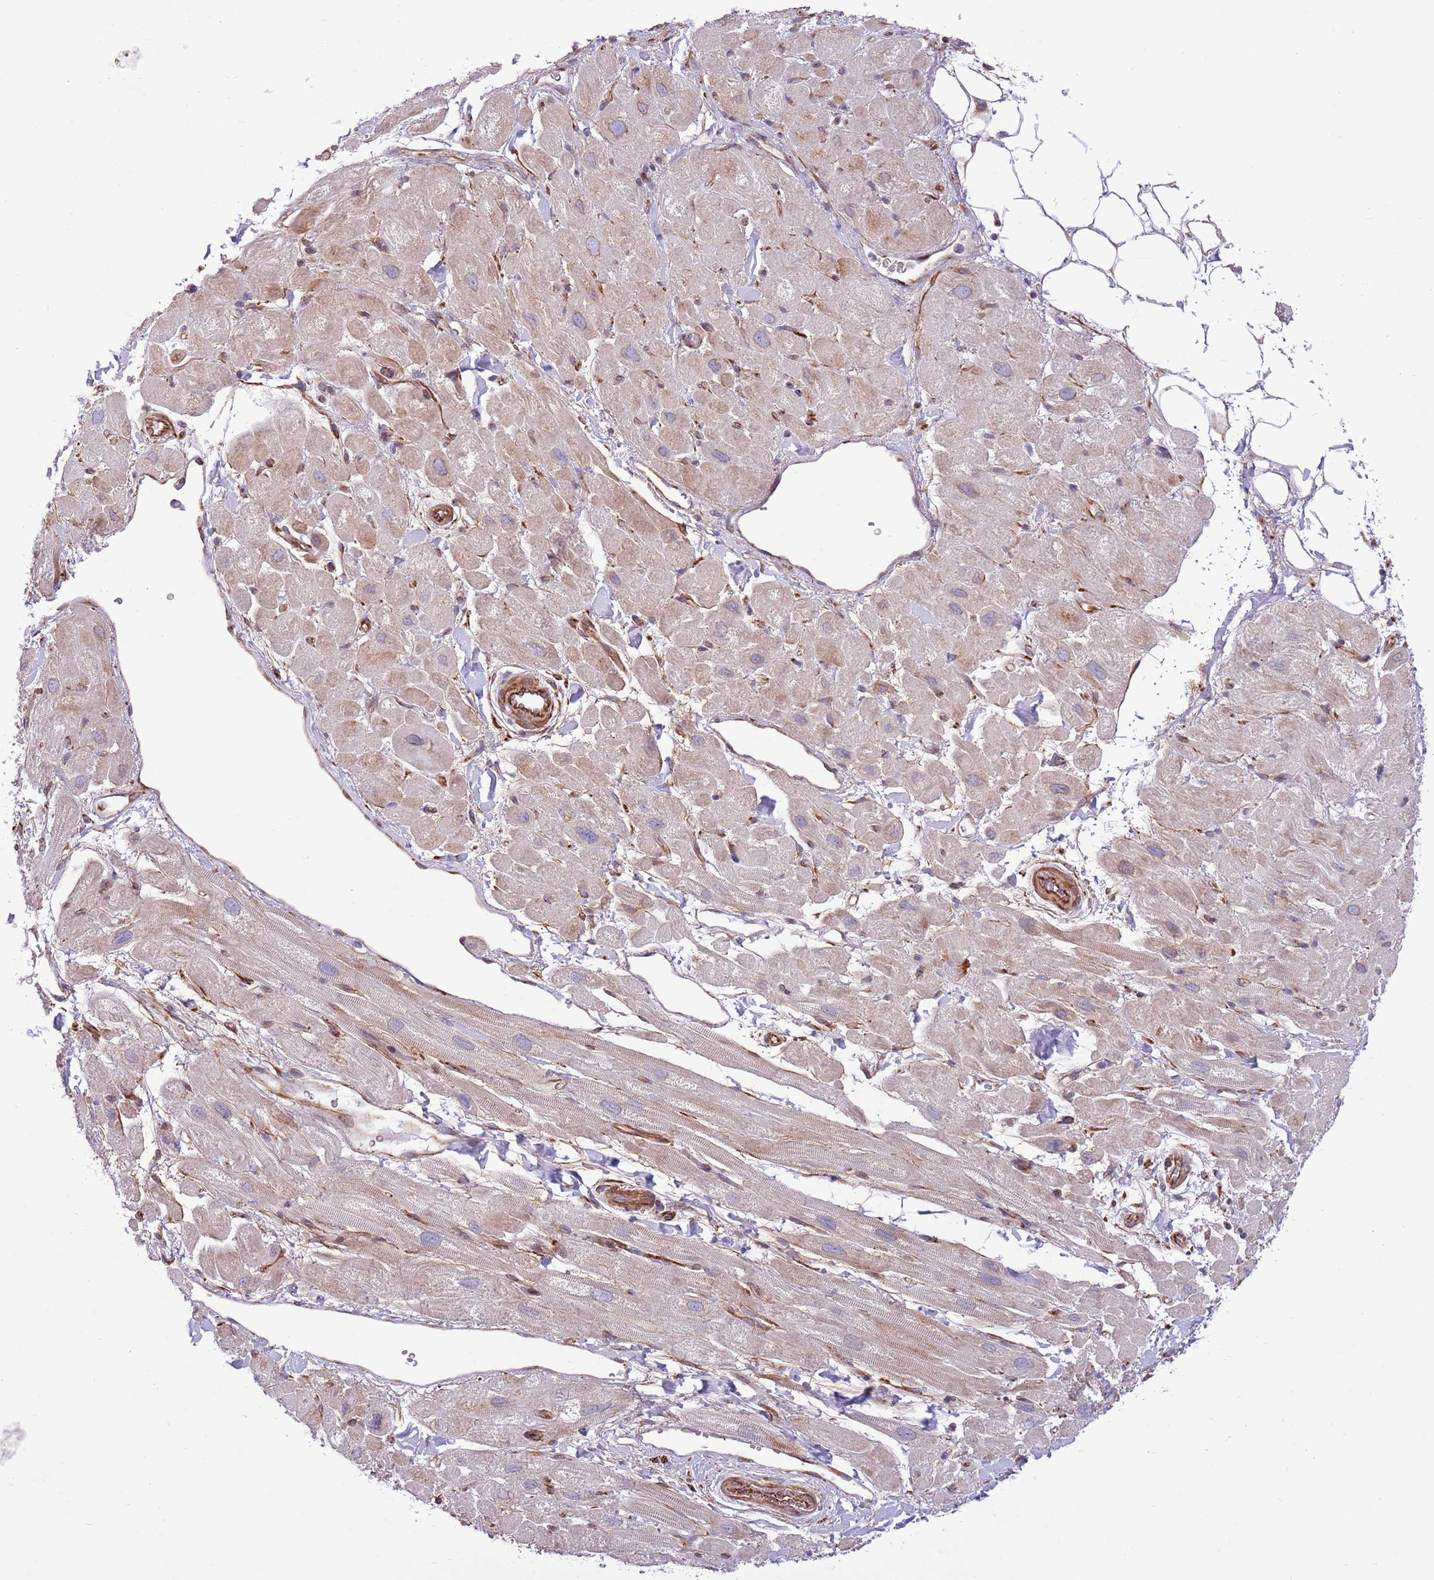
{"staining": {"intensity": "weak", "quantity": "25%-75%", "location": "cytoplasmic/membranous"}, "tissue": "heart muscle", "cell_type": "Cardiomyocytes", "image_type": "normal", "snomed": [{"axis": "morphology", "description": "Normal tissue, NOS"}, {"axis": "topography", "description": "Heart"}], "caption": "Cardiomyocytes display weak cytoplasmic/membranous staining in about 25%-75% of cells in unremarkable heart muscle. The protein of interest is stained brown, and the nuclei are stained in blue (DAB IHC with brightfield microscopy, high magnification).", "gene": "ZC4H2", "patient": {"sex": "male", "age": 65}}